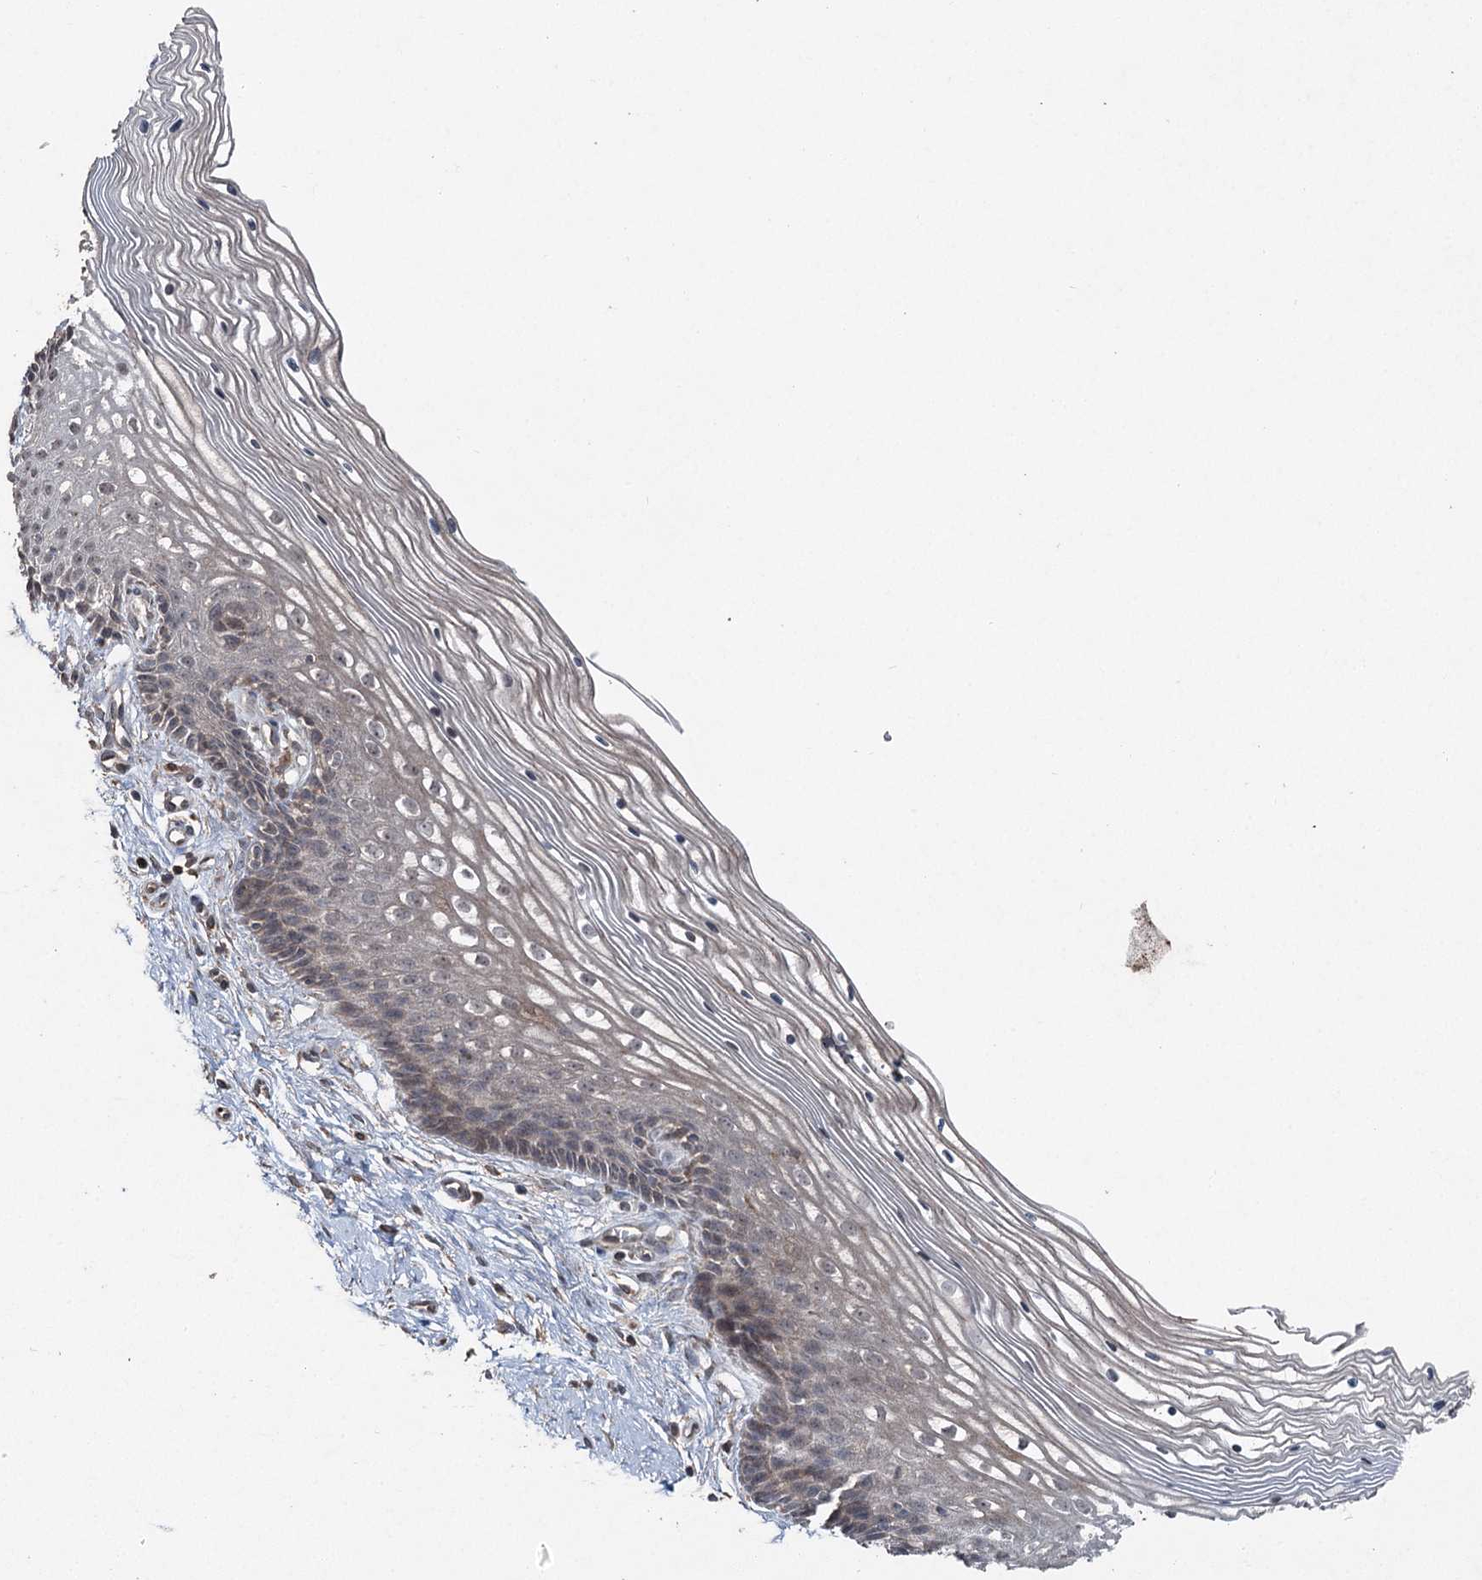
{"staining": {"intensity": "weak", "quantity": "<25%", "location": "cytoplasmic/membranous"}, "tissue": "cervix", "cell_type": "Glandular cells", "image_type": "normal", "snomed": [{"axis": "morphology", "description": "Normal tissue, NOS"}, {"axis": "topography", "description": "Cervix"}], "caption": "IHC micrograph of normal human cervix stained for a protein (brown), which demonstrates no positivity in glandular cells. (Stains: DAB (3,3'-diaminobenzidine) immunohistochemistry (IHC) with hematoxylin counter stain, Microscopy: brightfield microscopy at high magnification).", "gene": "MAPK8IP2", "patient": {"sex": "female", "age": 33}}